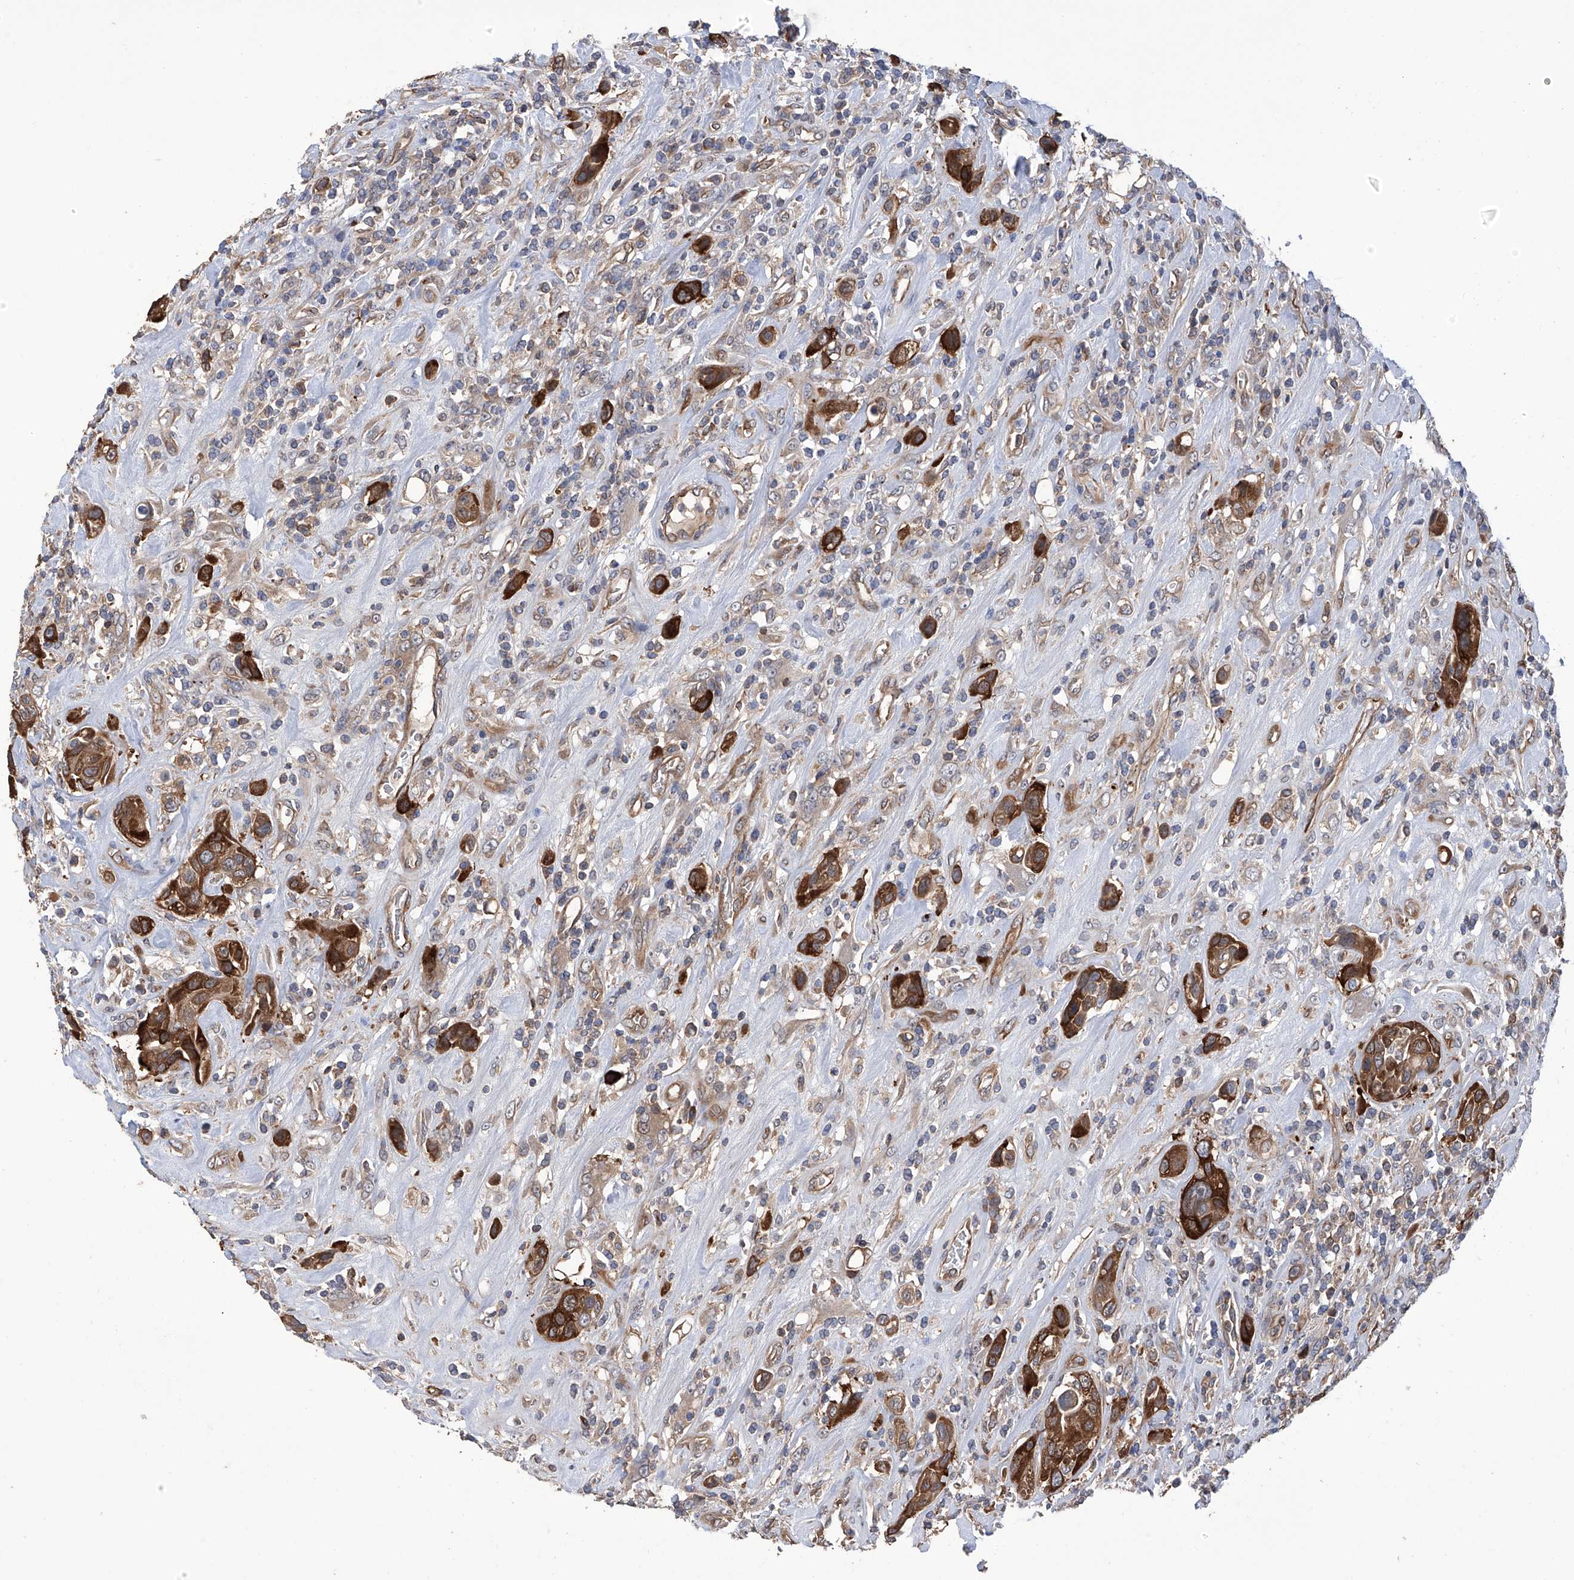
{"staining": {"intensity": "strong", "quantity": "25%-75%", "location": "cytoplasmic/membranous"}, "tissue": "urothelial cancer", "cell_type": "Tumor cells", "image_type": "cancer", "snomed": [{"axis": "morphology", "description": "Urothelial carcinoma, High grade"}, {"axis": "topography", "description": "Urinary bladder"}], "caption": "IHC (DAB) staining of human high-grade urothelial carcinoma reveals strong cytoplasmic/membranous protein positivity in about 25%-75% of tumor cells.", "gene": "NUDT17", "patient": {"sex": "male", "age": 50}}